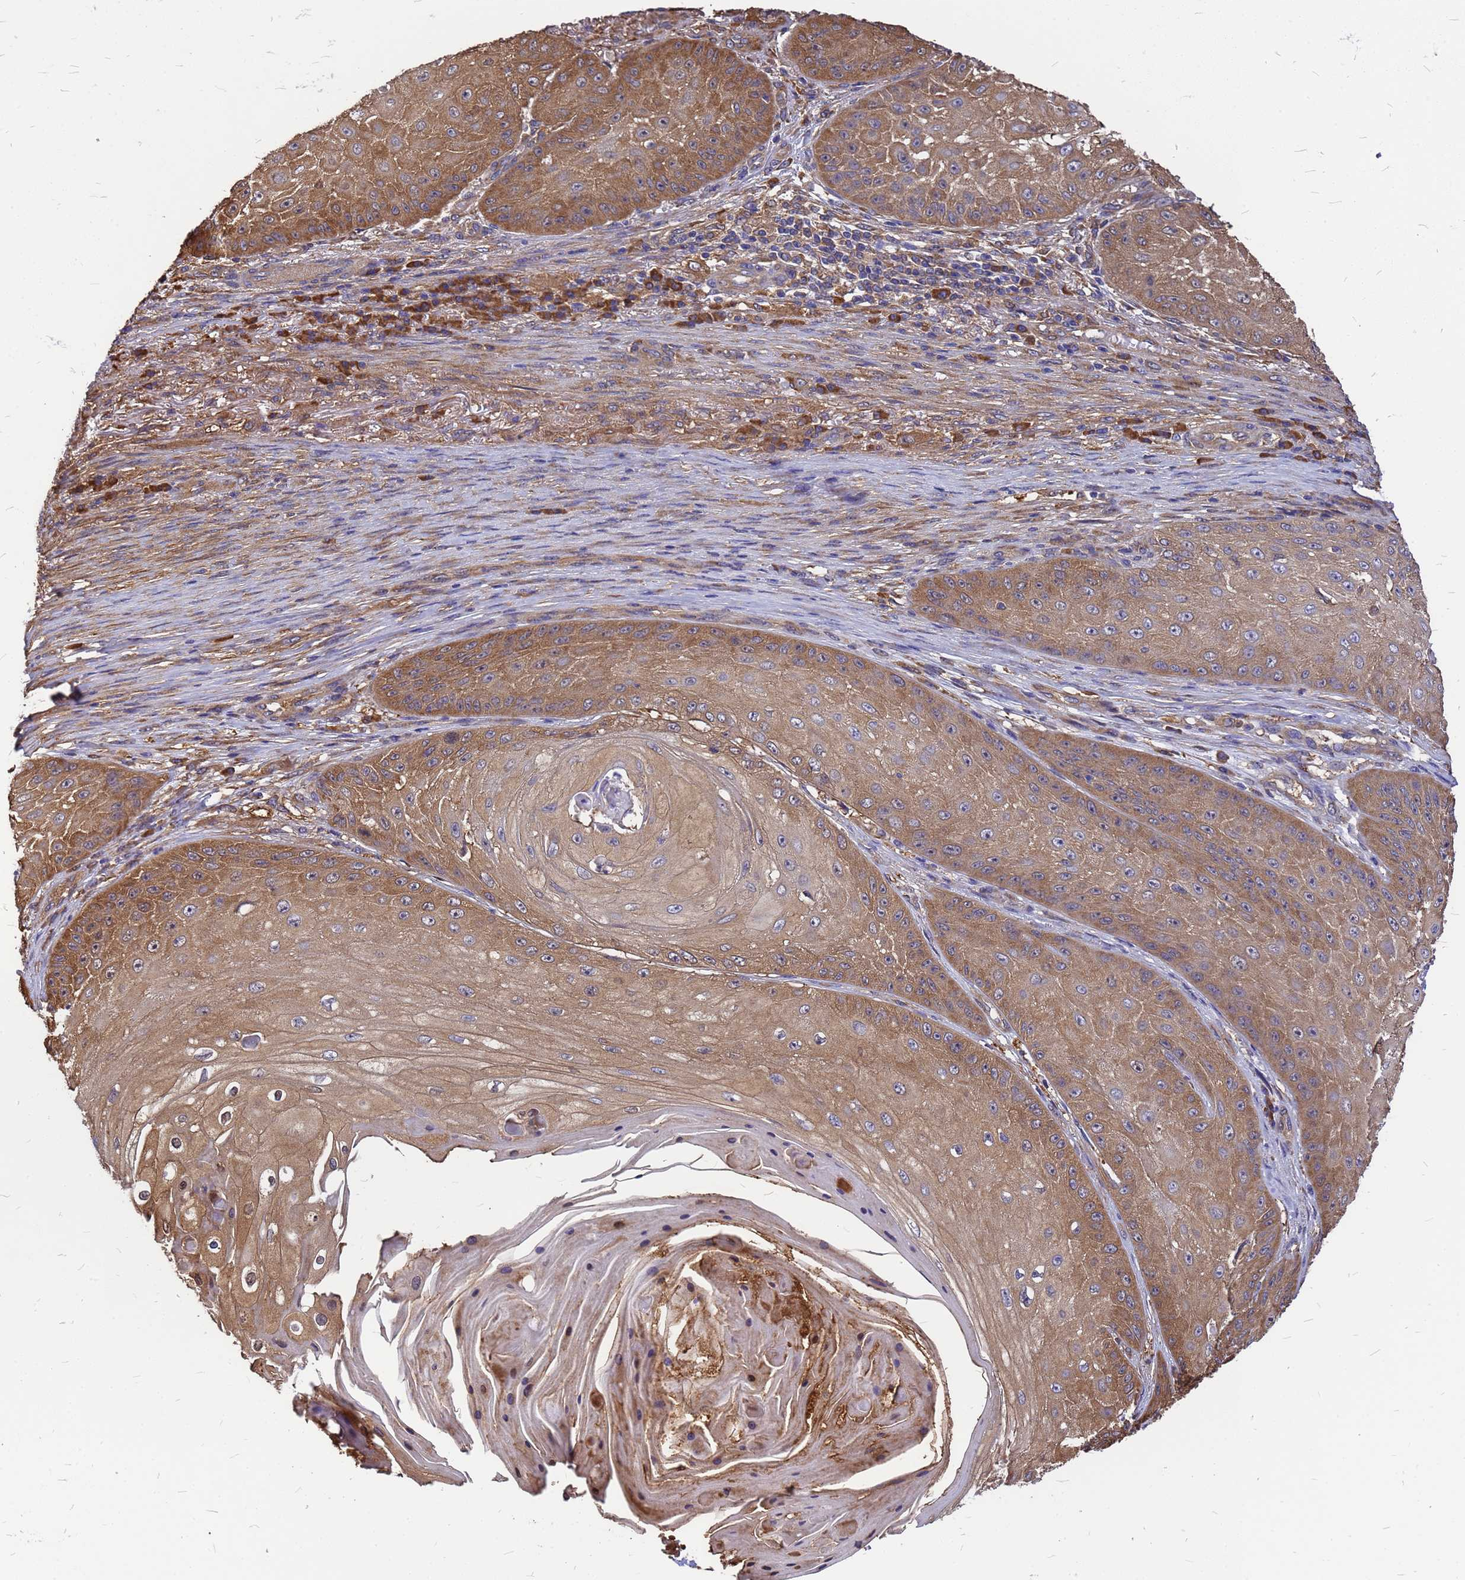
{"staining": {"intensity": "moderate", "quantity": ">75%", "location": "cytoplasmic/membranous"}, "tissue": "skin cancer", "cell_type": "Tumor cells", "image_type": "cancer", "snomed": [{"axis": "morphology", "description": "Squamous cell carcinoma, NOS"}, {"axis": "topography", "description": "Skin"}], "caption": "Human squamous cell carcinoma (skin) stained with a brown dye shows moderate cytoplasmic/membranous positive staining in about >75% of tumor cells.", "gene": "GID4", "patient": {"sex": "male", "age": 70}}